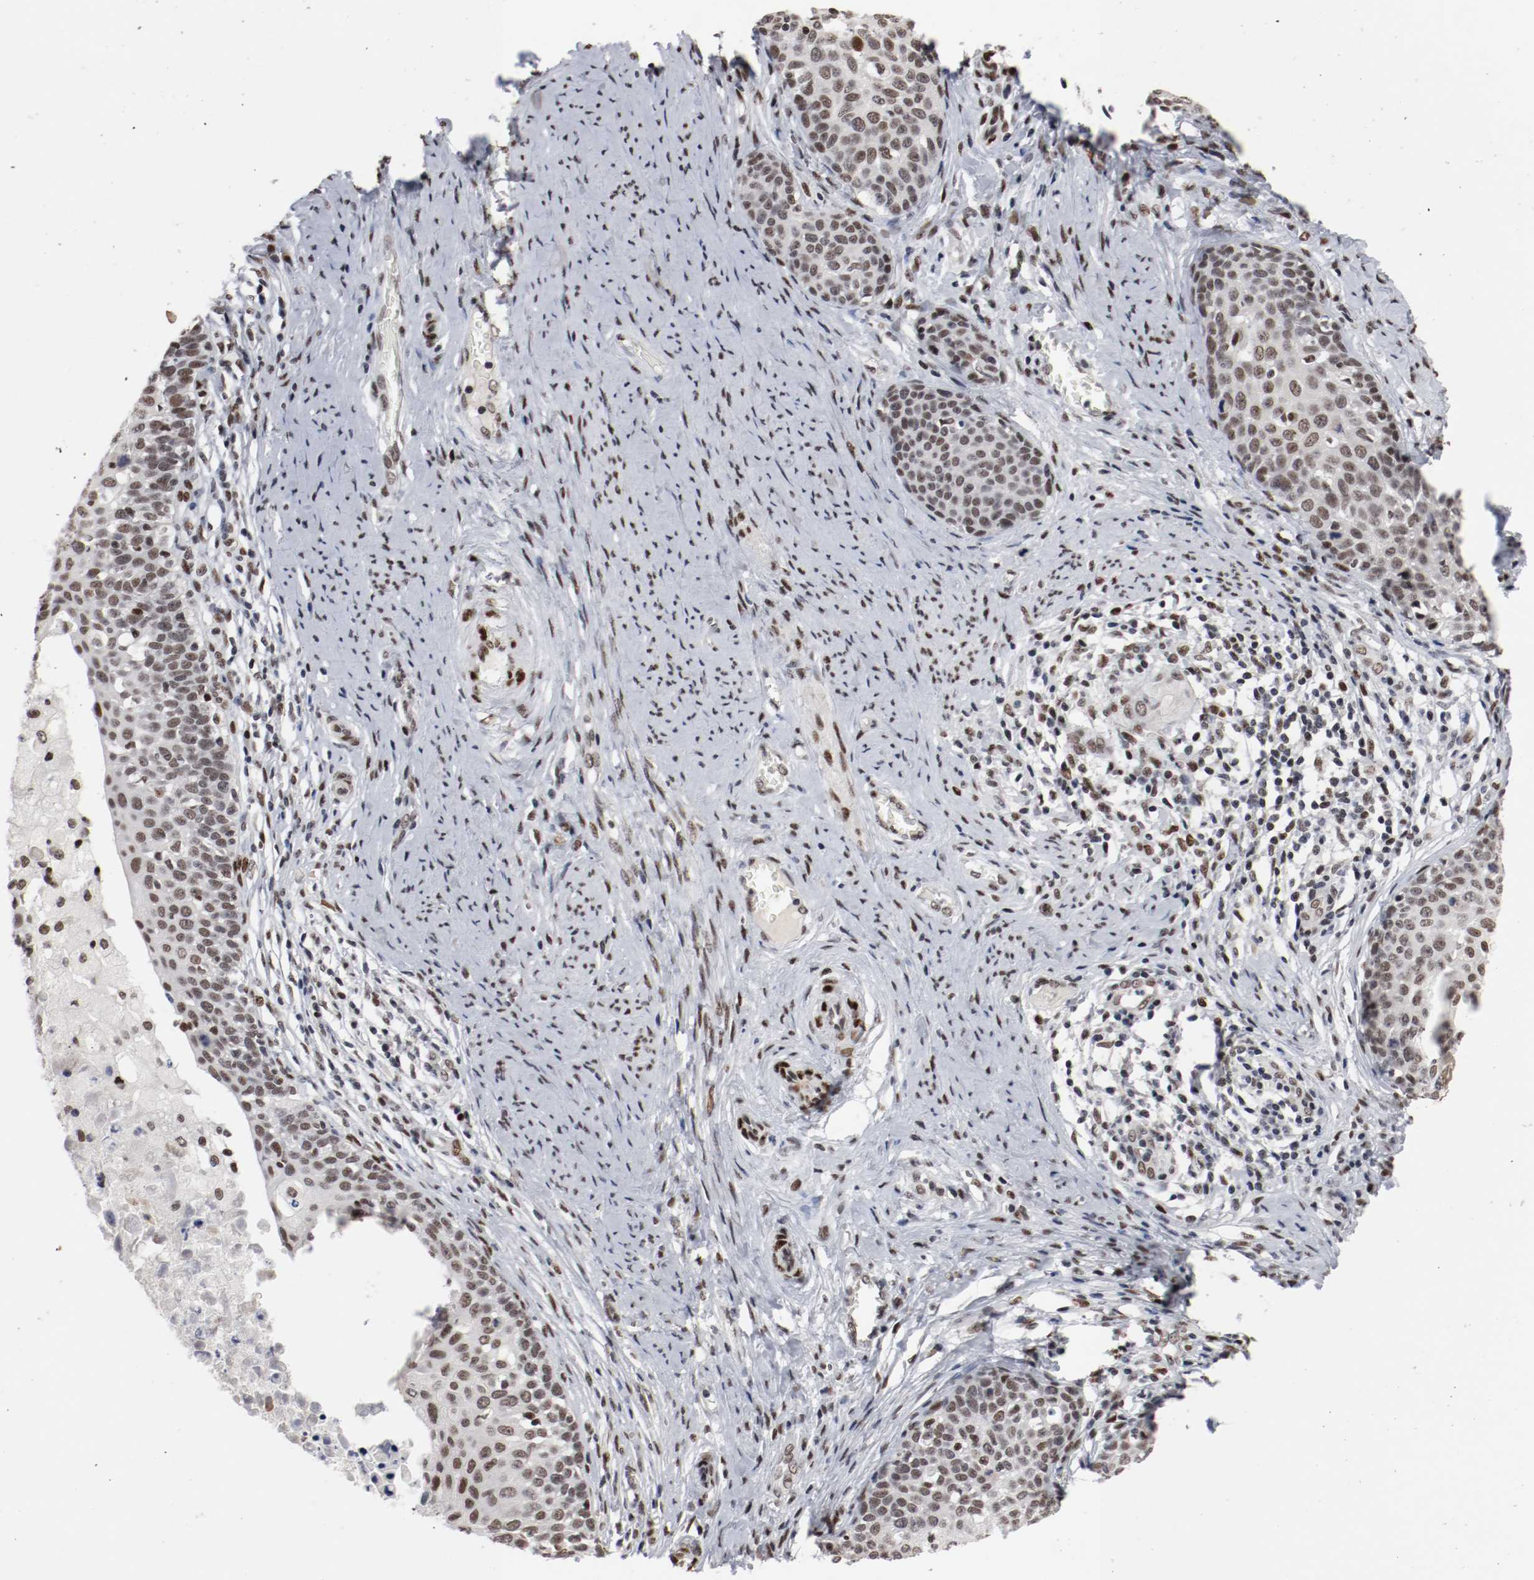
{"staining": {"intensity": "moderate", "quantity": "25%-75%", "location": "nuclear"}, "tissue": "cervical cancer", "cell_type": "Tumor cells", "image_type": "cancer", "snomed": [{"axis": "morphology", "description": "Squamous cell carcinoma, NOS"}, {"axis": "morphology", "description": "Adenocarcinoma, NOS"}, {"axis": "topography", "description": "Cervix"}], "caption": "The histopathology image exhibits a brown stain indicating the presence of a protein in the nuclear of tumor cells in squamous cell carcinoma (cervical).", "gene": "MEF2D", "patient": {"sex": "female", "age": 52}}